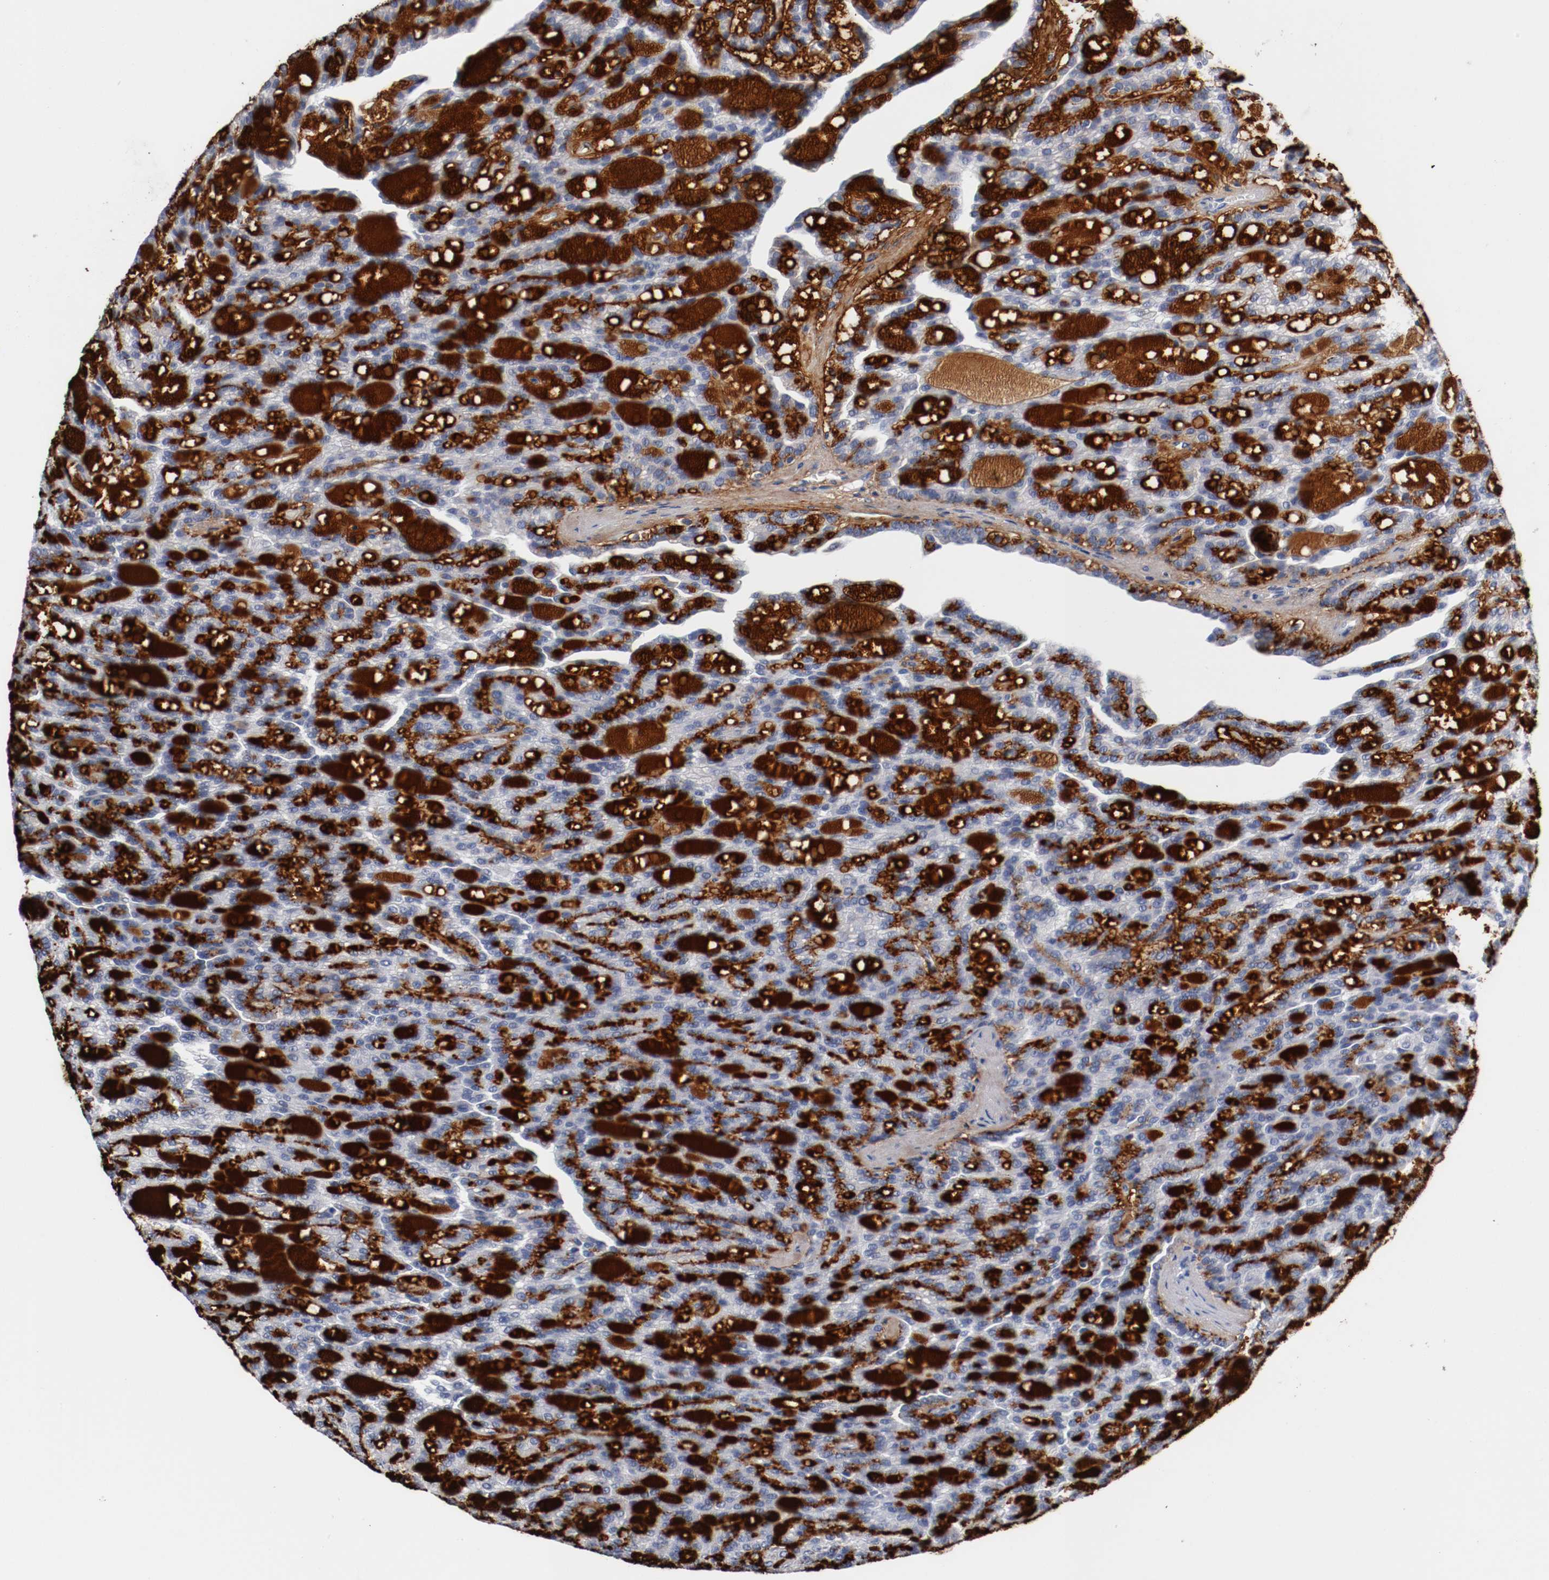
{"staining": {"intensity": "negative", "quantity": "none", "location": "none"}, "tissue": "renal cancer", "cell_type": "Tumor cells", "image_type": "cancer", "snomed": [{"axis": "morphology", "description": "Adenocarcinoma, NOS"}, {"axis": "topography", "description": "Kidney"}], "caption": "Adenocarcinoma (renal) was stained to show a protein in brown. There is no significant positivity in tumor cells. Nuclei are stained in blue.", "gene": "TNC", "patient": {"sex": "male", "age": 63}}